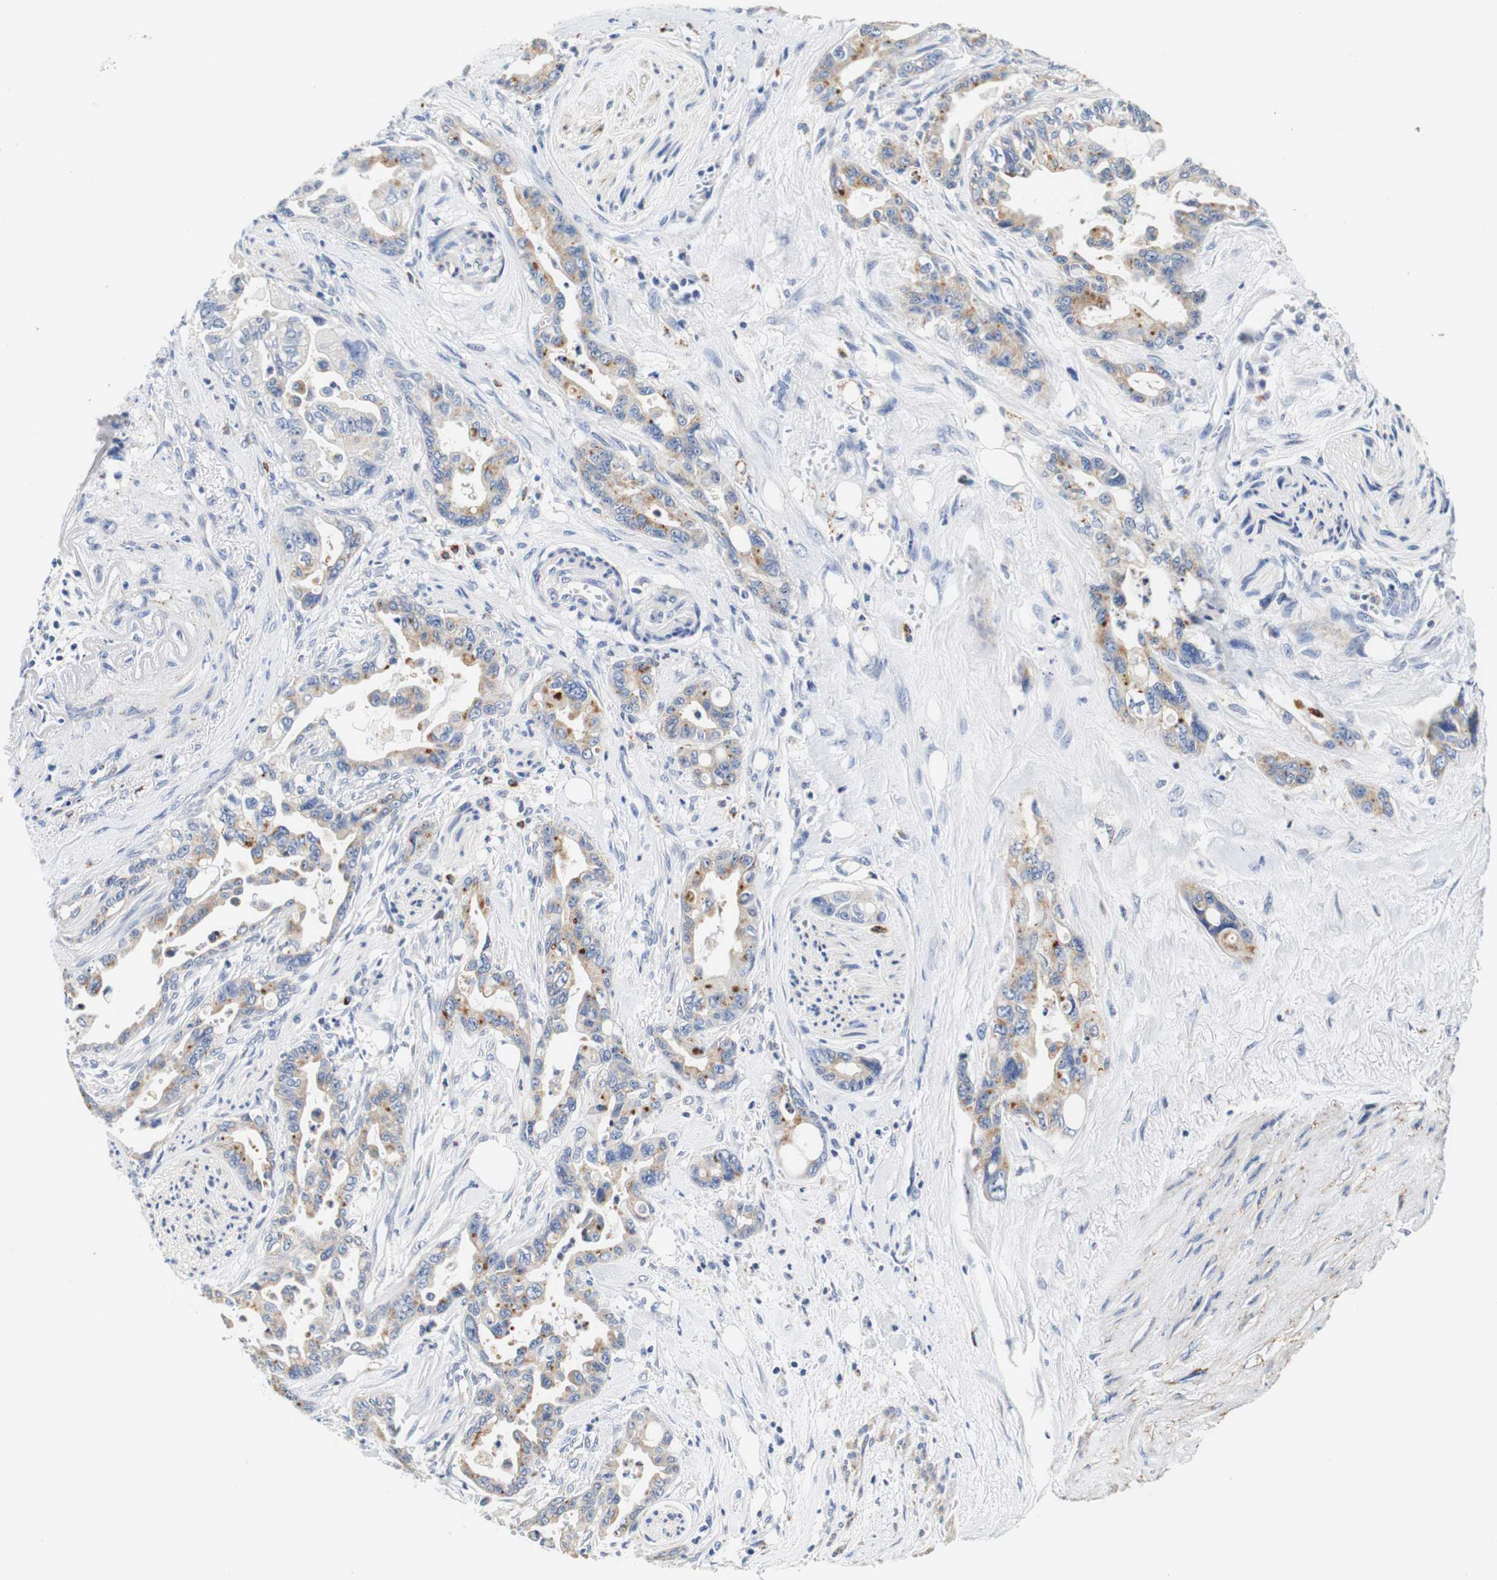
{"staining": {"intensity": "moderate", "quantity": "25%-75%", "location": "cytoplasmic/membranous"}, "tissue": "pancreatic cancer", "cell_type": "Tumor cells", "image_type": "cancer", "snomed": [{"axis": "morphology", "description": "Adenocarcinoma, NOS"}, {"axis": "topography", "description": "Pancreas"}], "caption": "This is an image of immunohistochemistry (IHC) staining of pancreatic cancer, which shows moderate positivity in the cytoplasmic/membranous of tumor cells.", "gene": "CAMK4", "patient": {"sex": "male", "age": 70}}